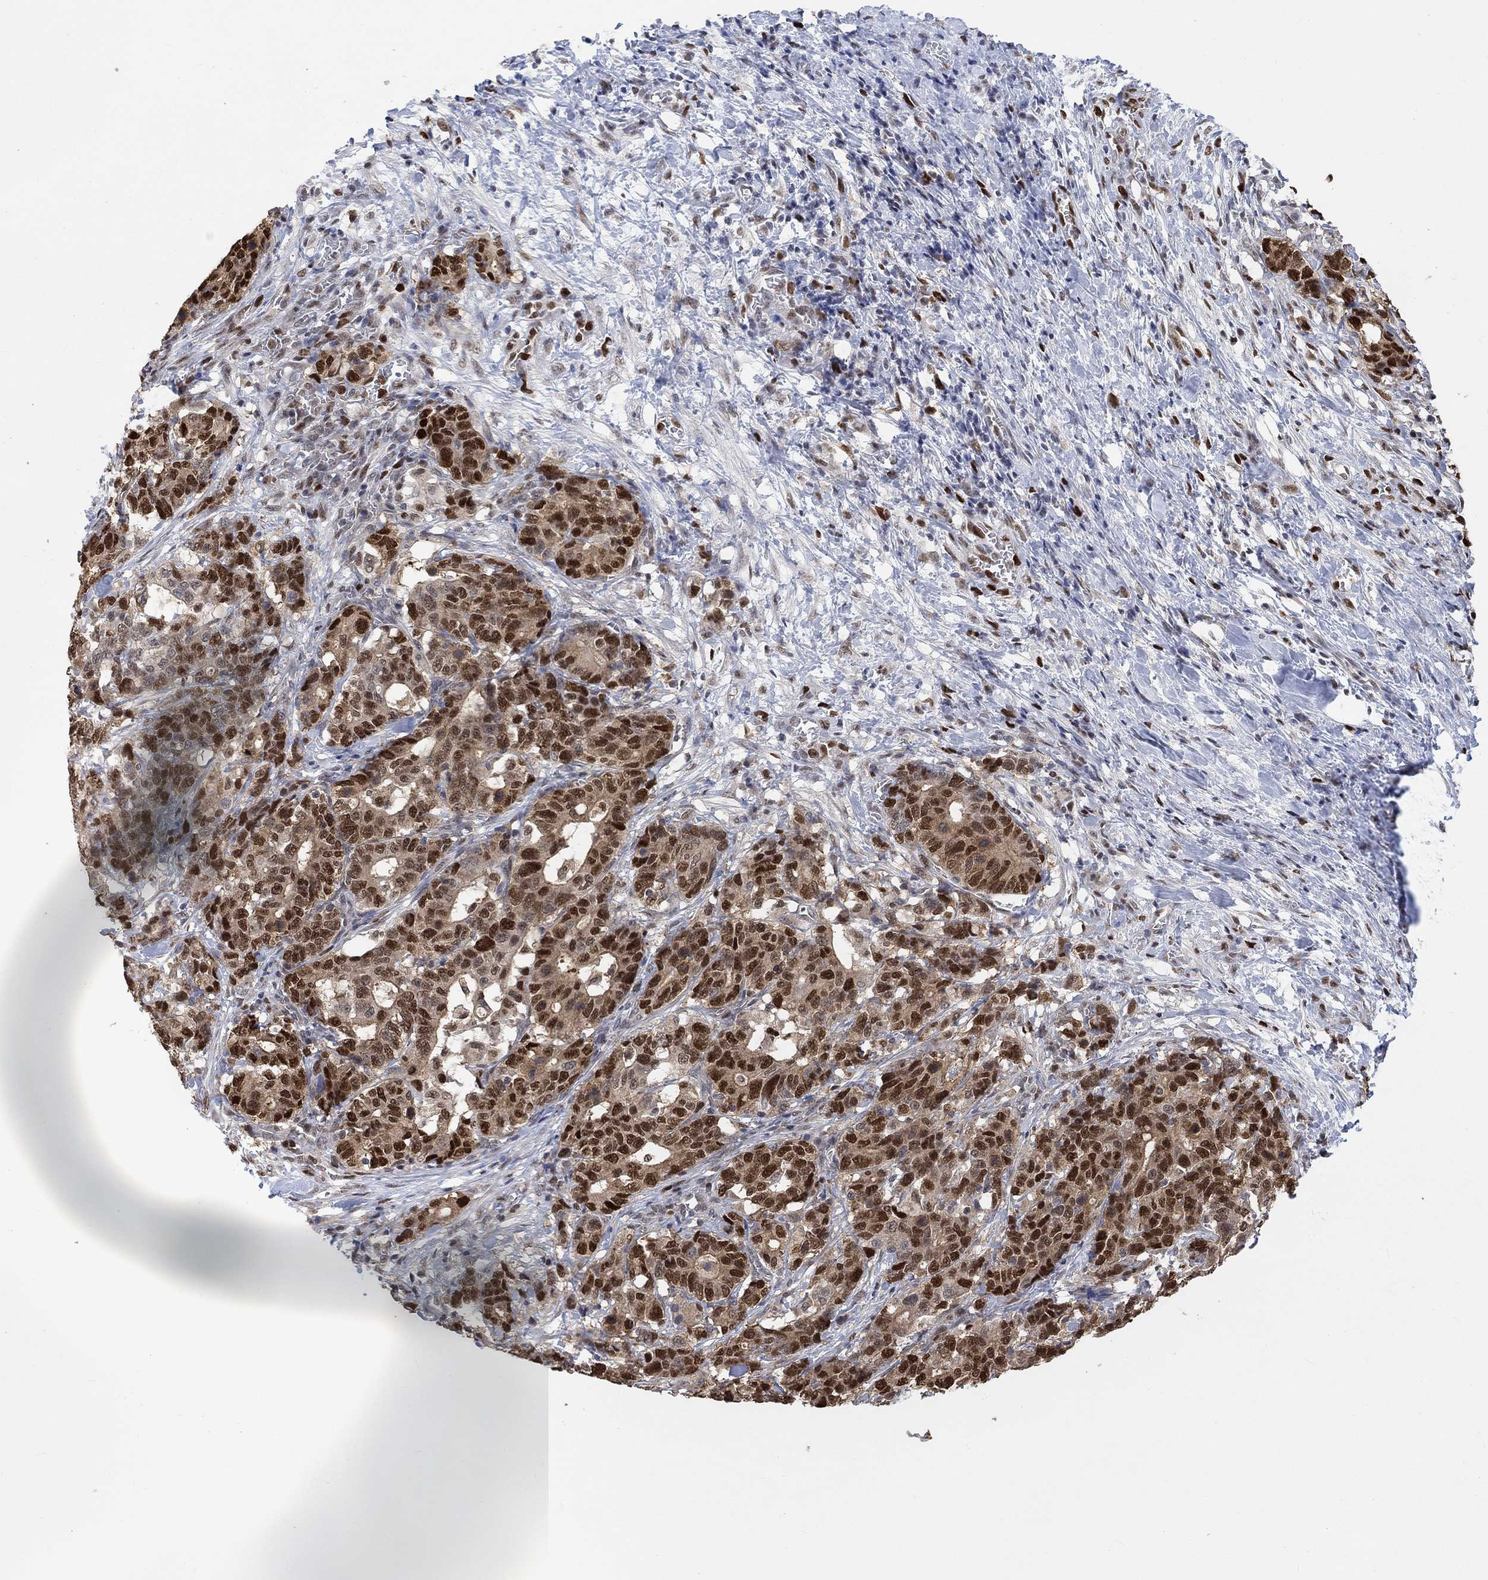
{"staining": {"intensity": "strong", "quantity": "25%-75%", "location": "nuclear"}, "tissue": "stomach cancer", "cell_type": "Tumor cells", "image_type": "cancer", "snomed": [{"axis": "morphology", "description": "Normal tissue, NOS"}, {"axis": "morphology", "description": "Adenocarcinoma, NOS"}, {"axis": "topography", "description": "Stomach"}], "caption": "Stomach adenocarcinoma stained for a protein (brown) exhibits strong nuclear positive staining in approximately 25%-75% of tumor cells.", "gene": "RAD54L2", "patient": {"sex": "female", "age": 64}}